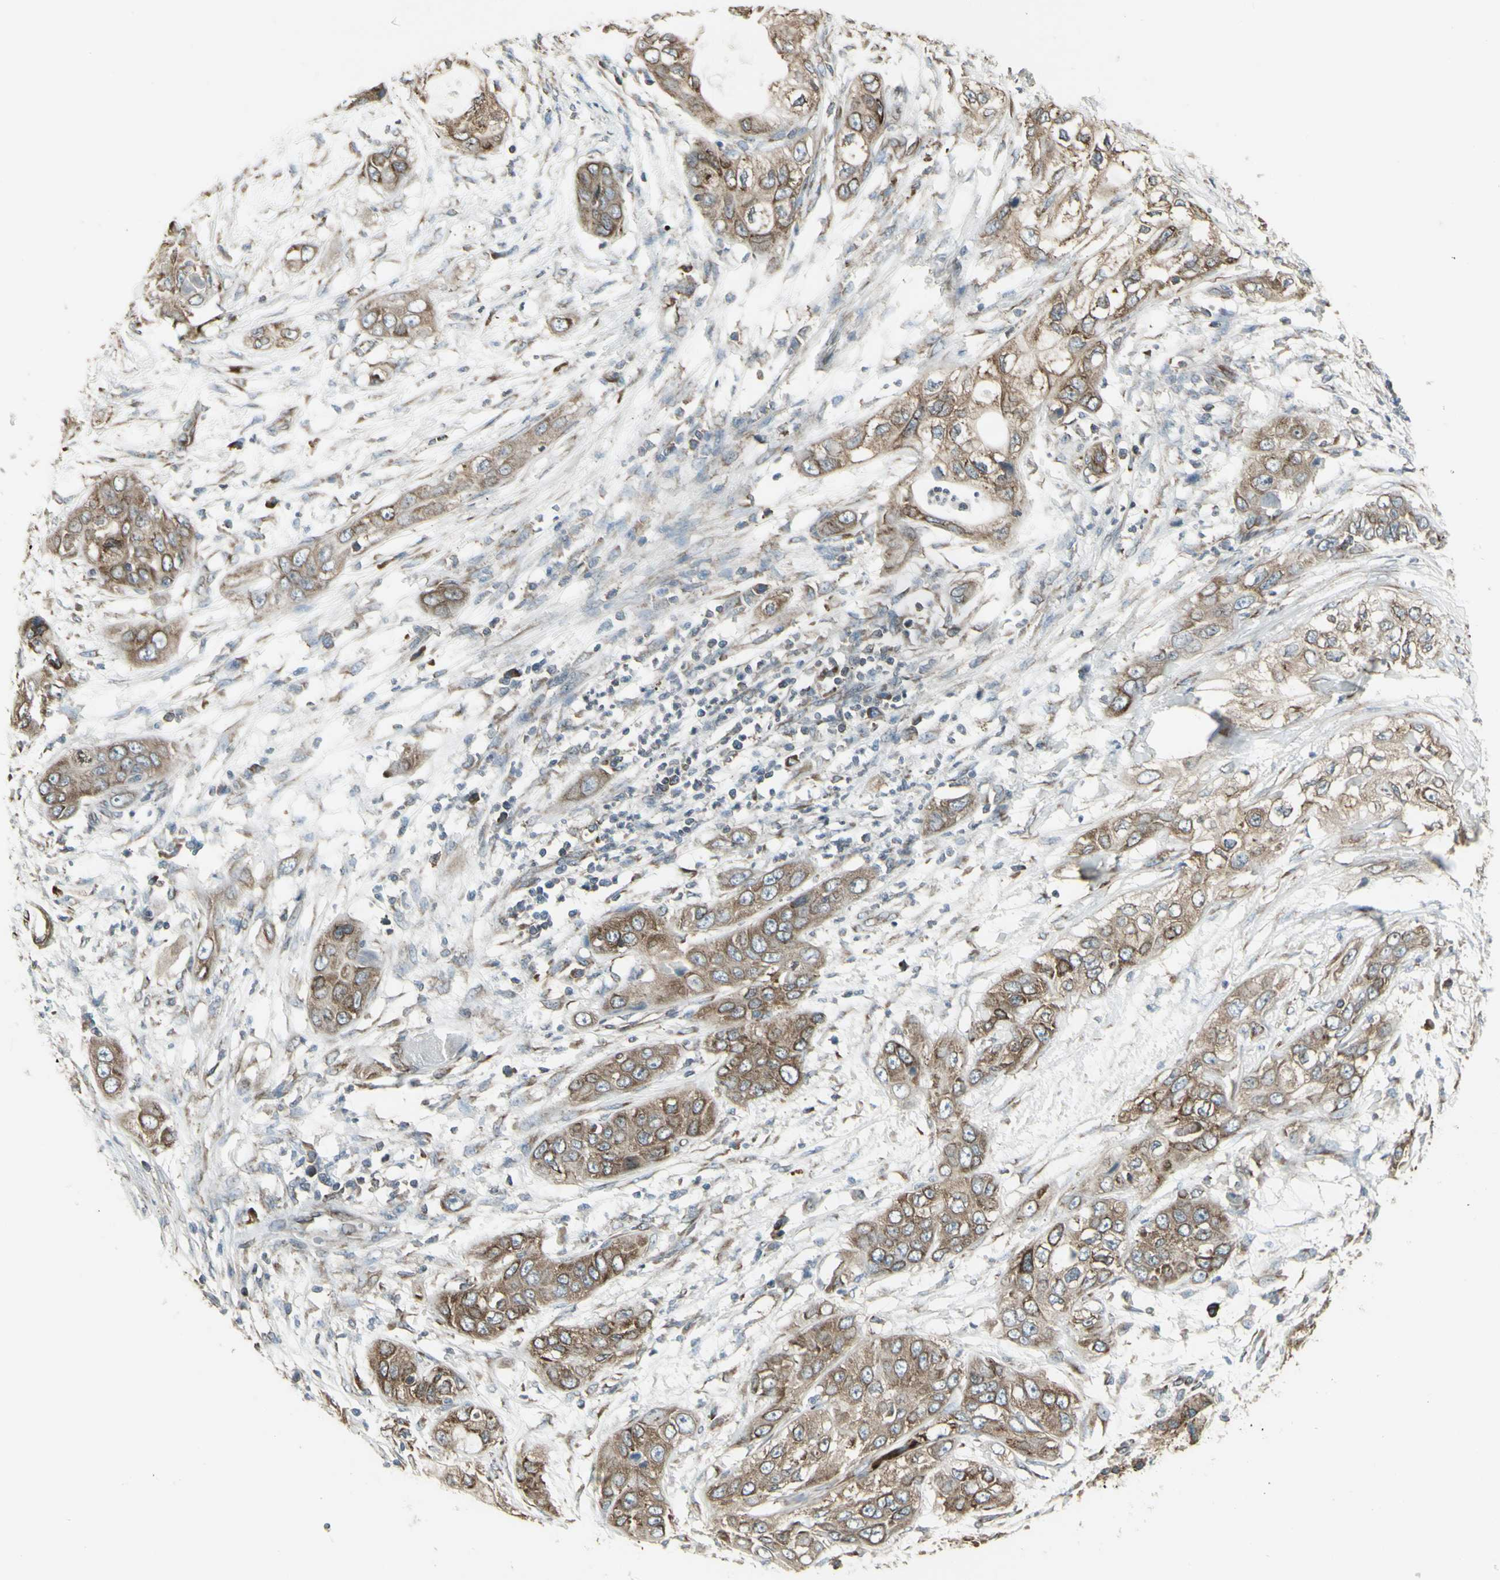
{"staining": {"intensity": "moderate", "quantity": ">75%", "location": "cytoplasmic/membranous"}, "tissue": "pancreatic cancer", "cell_type": "Tumor cells", "image_type": "cancer", "snomed": [{"axis": "morphology", "description": "Adenocarcinoma, NOS"}, {"axis": "topography", "description": "Pancreas"}], "caption": "High-power microscopy captured an immunohistochemistry histopathology image of pancreatic cancer (adenocarcinoma), revealing moderate cytoplasmic/membranous positivity in about >75% of tumor cells.", "gene": "FKBP3", "patient": {"sex": "female", "age": 70}}